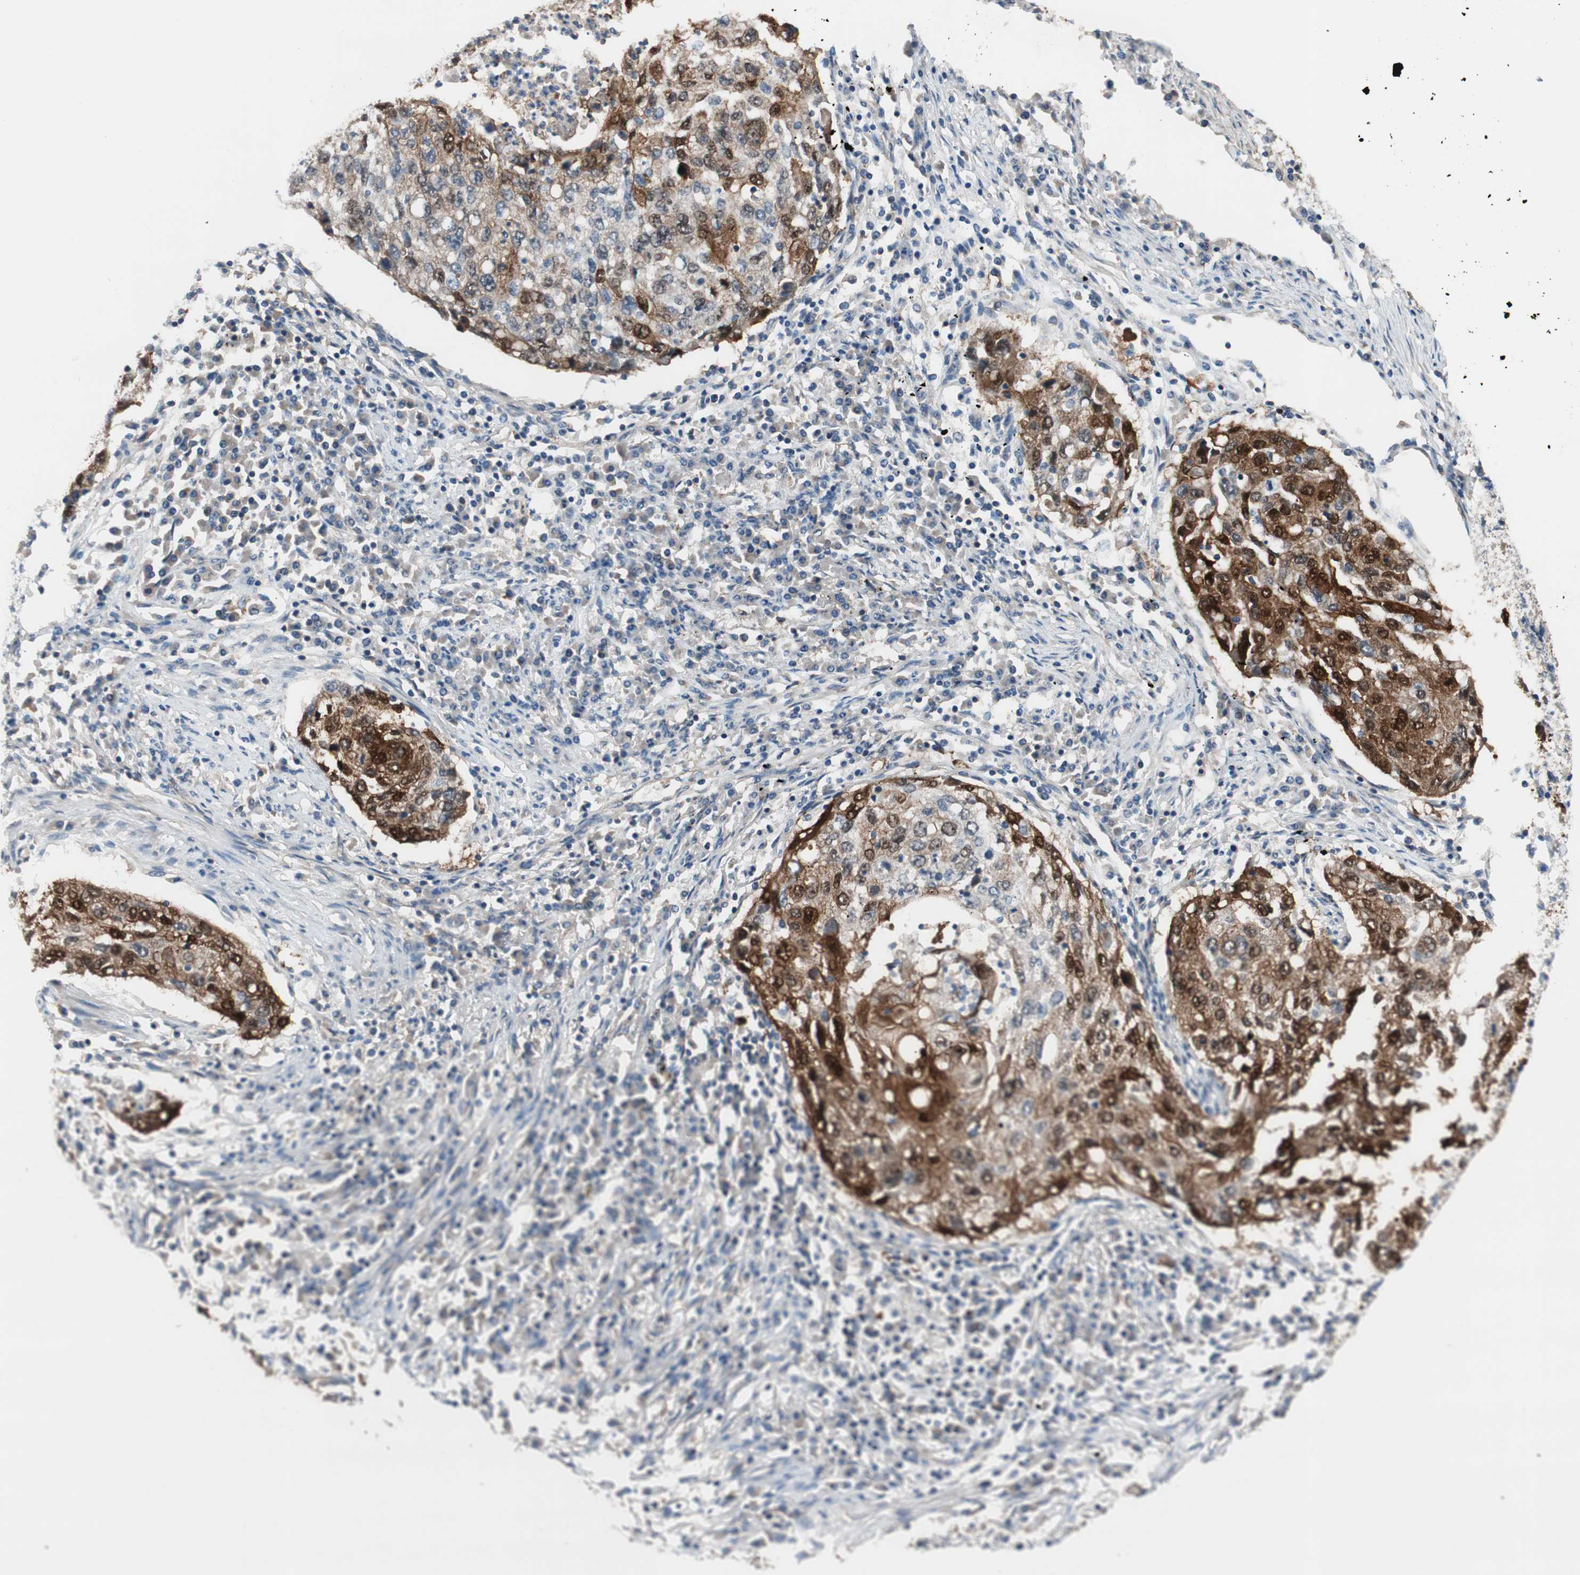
{"staining": {"intensity": "strong", "quantity": "25%-75%", "location": "cytoplasmic/membranous"}, "tissue": "lung cancer", "cell_type": "Tumor cells", "image_type": "cancer", "snomed": [{"axis": "morphology", "description": "Squamous cell carcinoma, NOS"}, {"axis": "topography", "description": "Lung"}], "caption": "Strong cytoplasmic/membranous protein positivity is present in approximately 25%-75% of tumor cells in lung cancer. The protein of interest is shown in brown color, while the nuclei are stained blue.", "gene": "CALML3", "patient": {"sex": "female", "age": 63}}